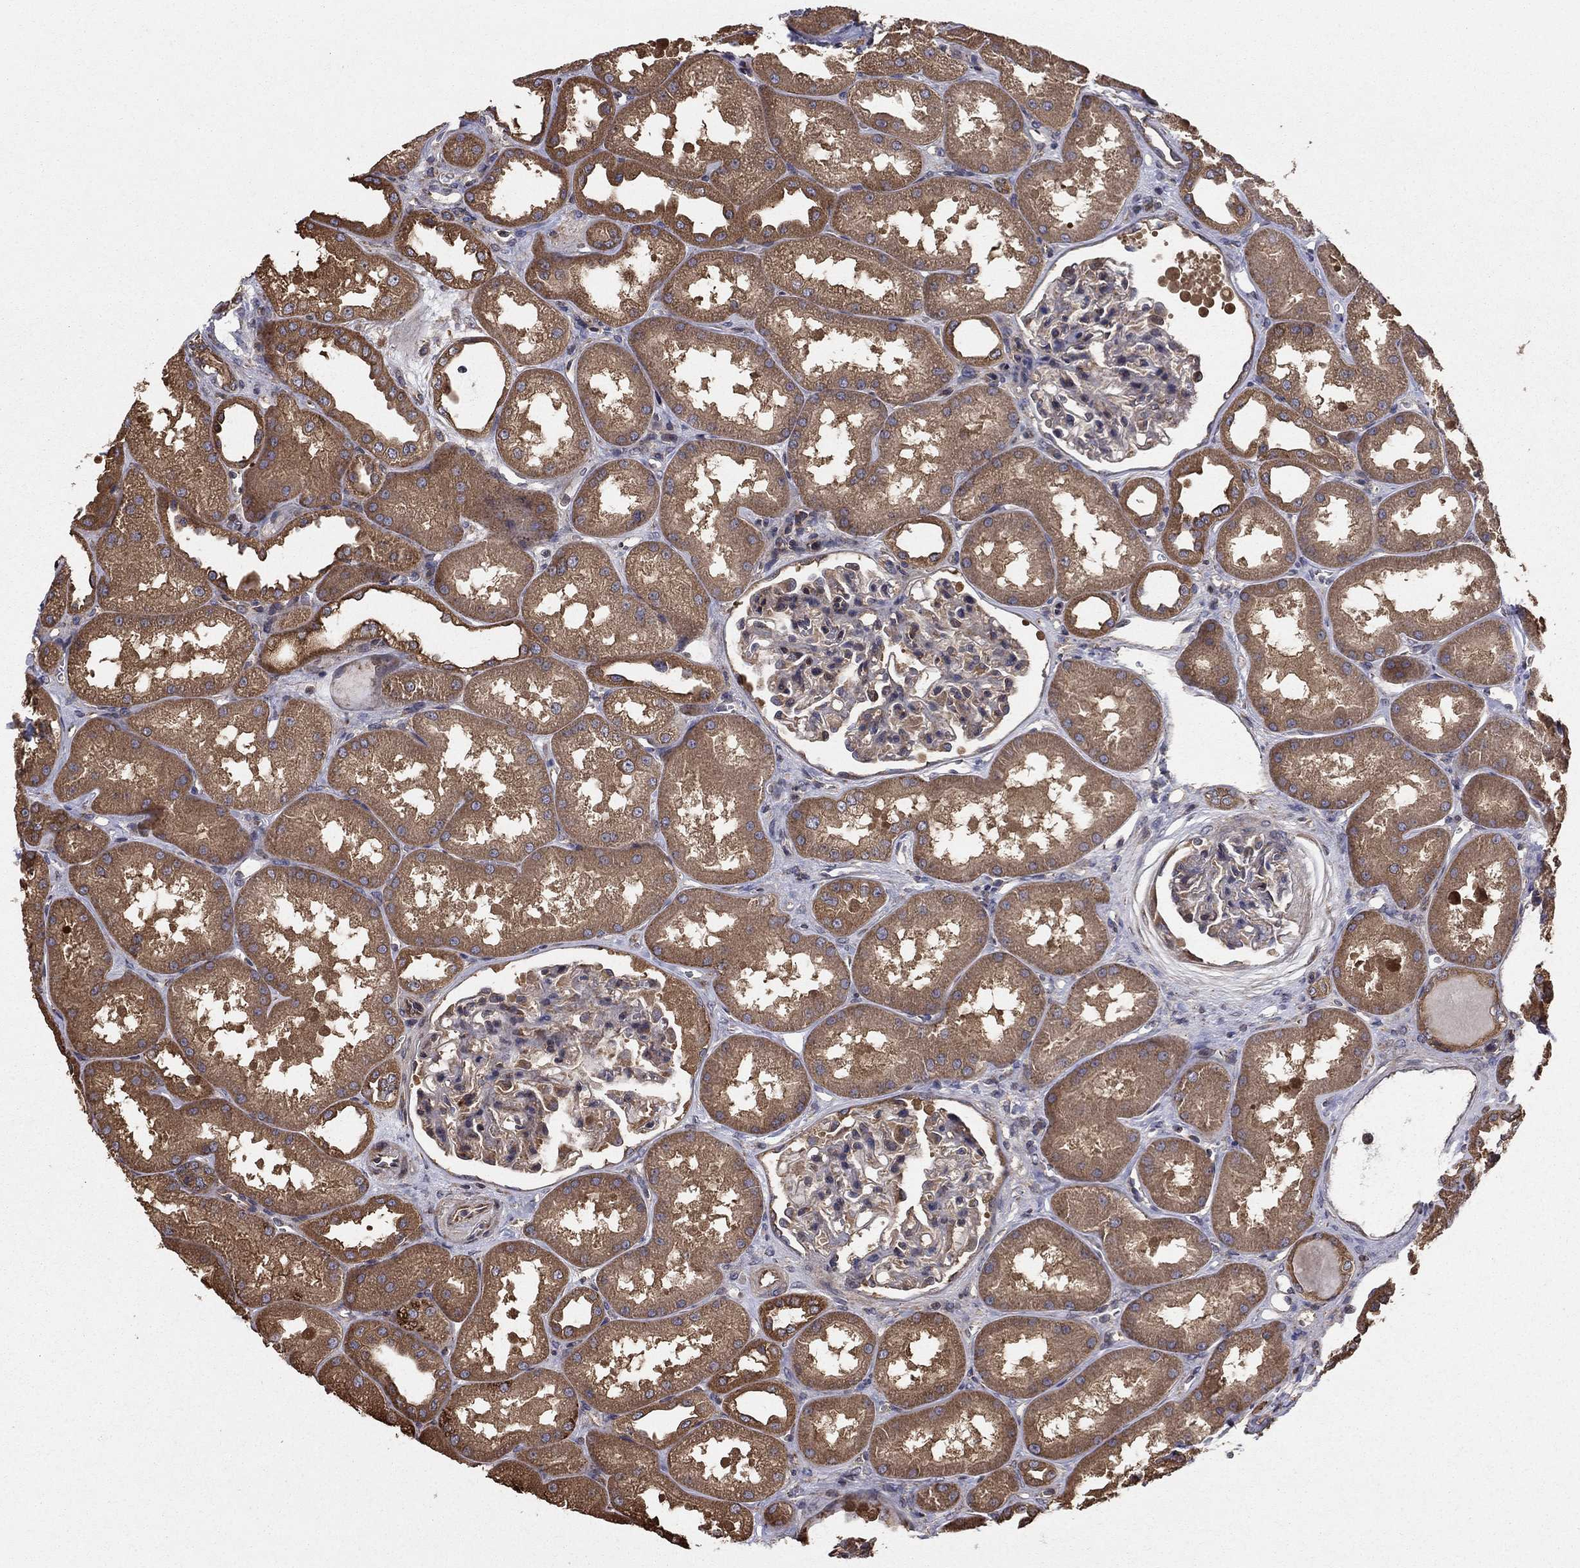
{"staining": {"intensity": "weak", "quantity": "<25%", "location": "cytoplasmic/membranous"}, "tissue": "kidney", "cell_type": "Cells in glomeruli", "image_type": "normal", "snomed": [{"axis": "morphology", "description": "Normal tissue, NOS"}, {"axis": "topography", "description": "Kidney"}], "caption": "This is a histopathology image of immunohistochemistry (IHC) staining of normal kidney, which shows no staining in cells in glomeruli.", "gene": "BABAM2", "patient": {"sex": "male", "age": 61}}